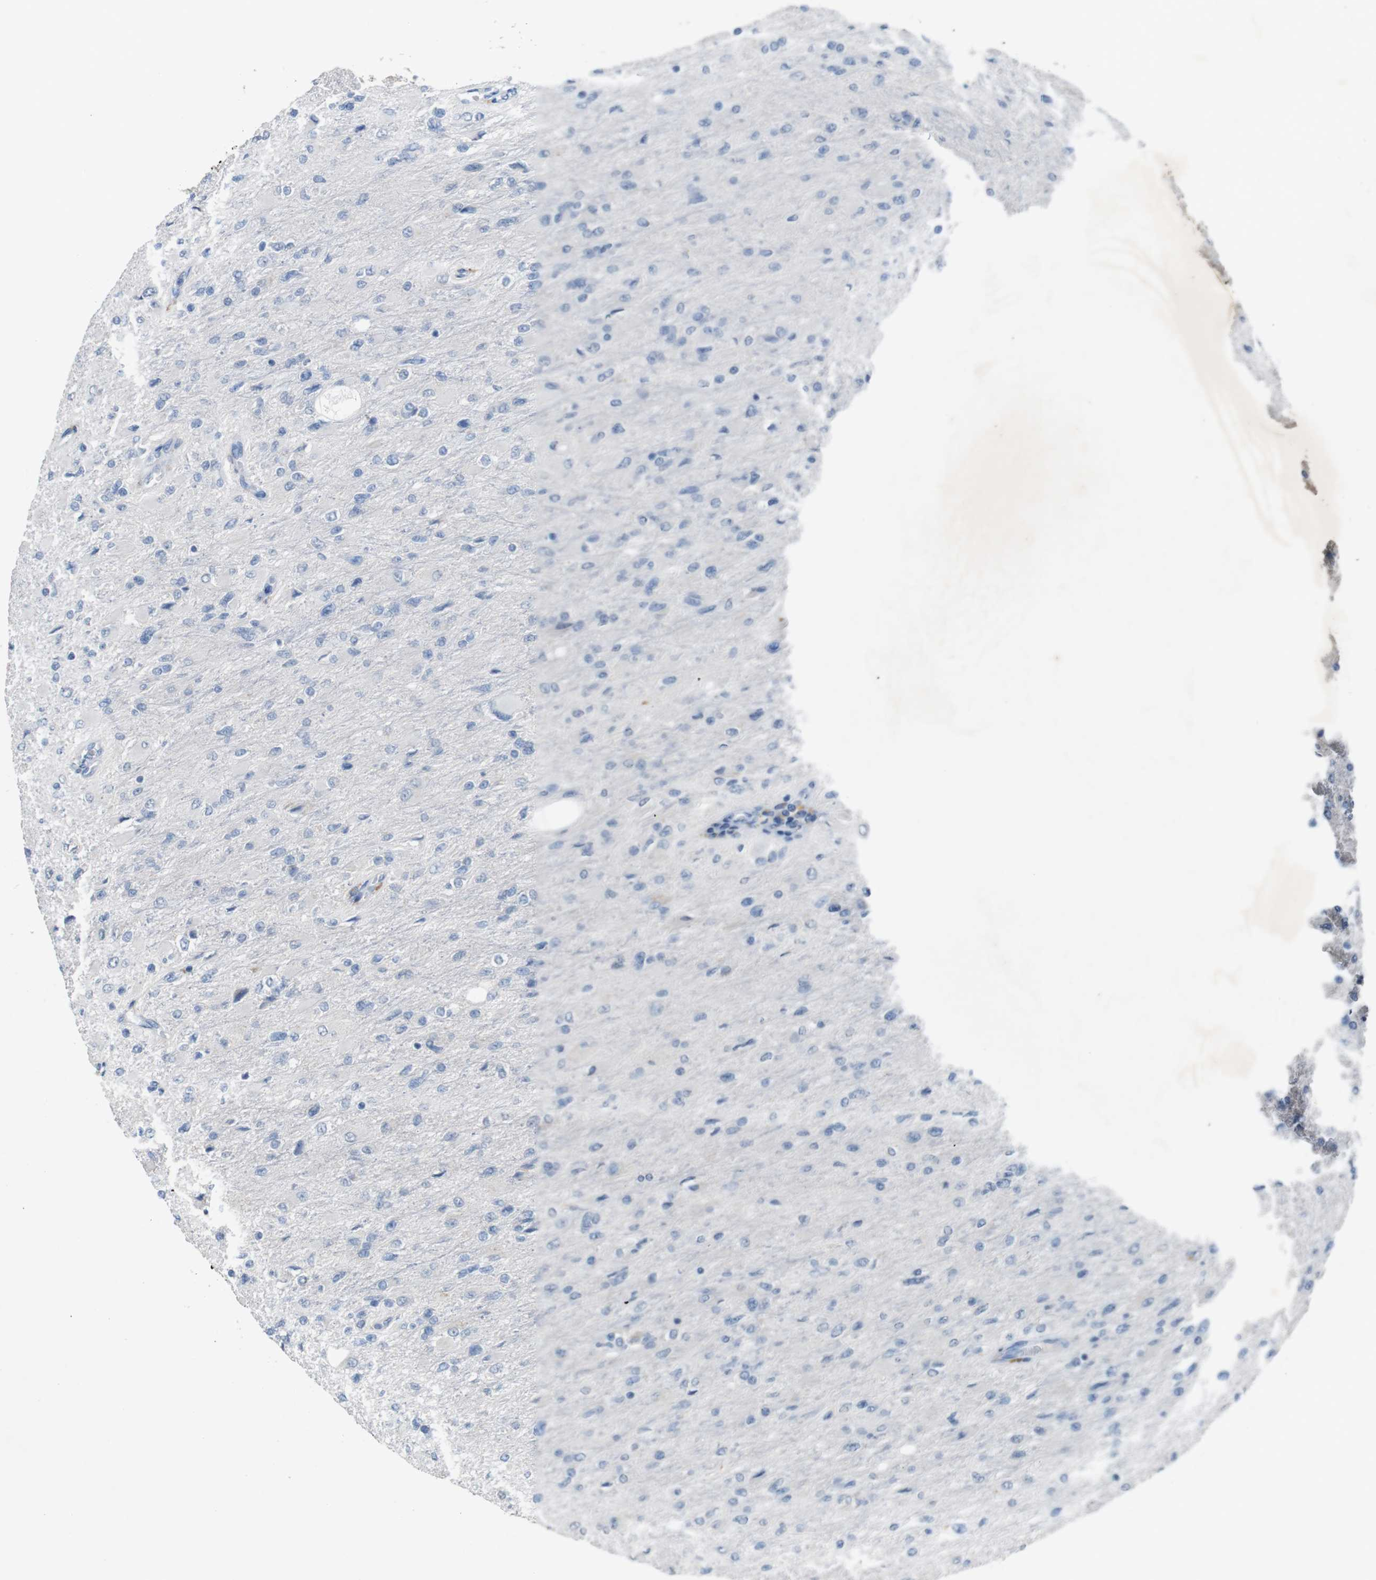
{"staining": {"intensity": "negative", "quantity": "none", "location": "none"}, "tissue": "glioma", "cell_type": "Tumor cells", "image_type": "cancer", "snomed": [{"axis": "morphology", "description": "Glioma, malignant, High grade"}, {"axis": "topography", "description": "Cerebral cortex"}], "caption": "Immunohistochemistry photomicrograph of neoplastic tissue: malignant high-grade glioma stained with DAB displays no significant protein staining in tumor cells.", "gene": "SLC2A8", "patient": {"sex": "female", "age": 36}}